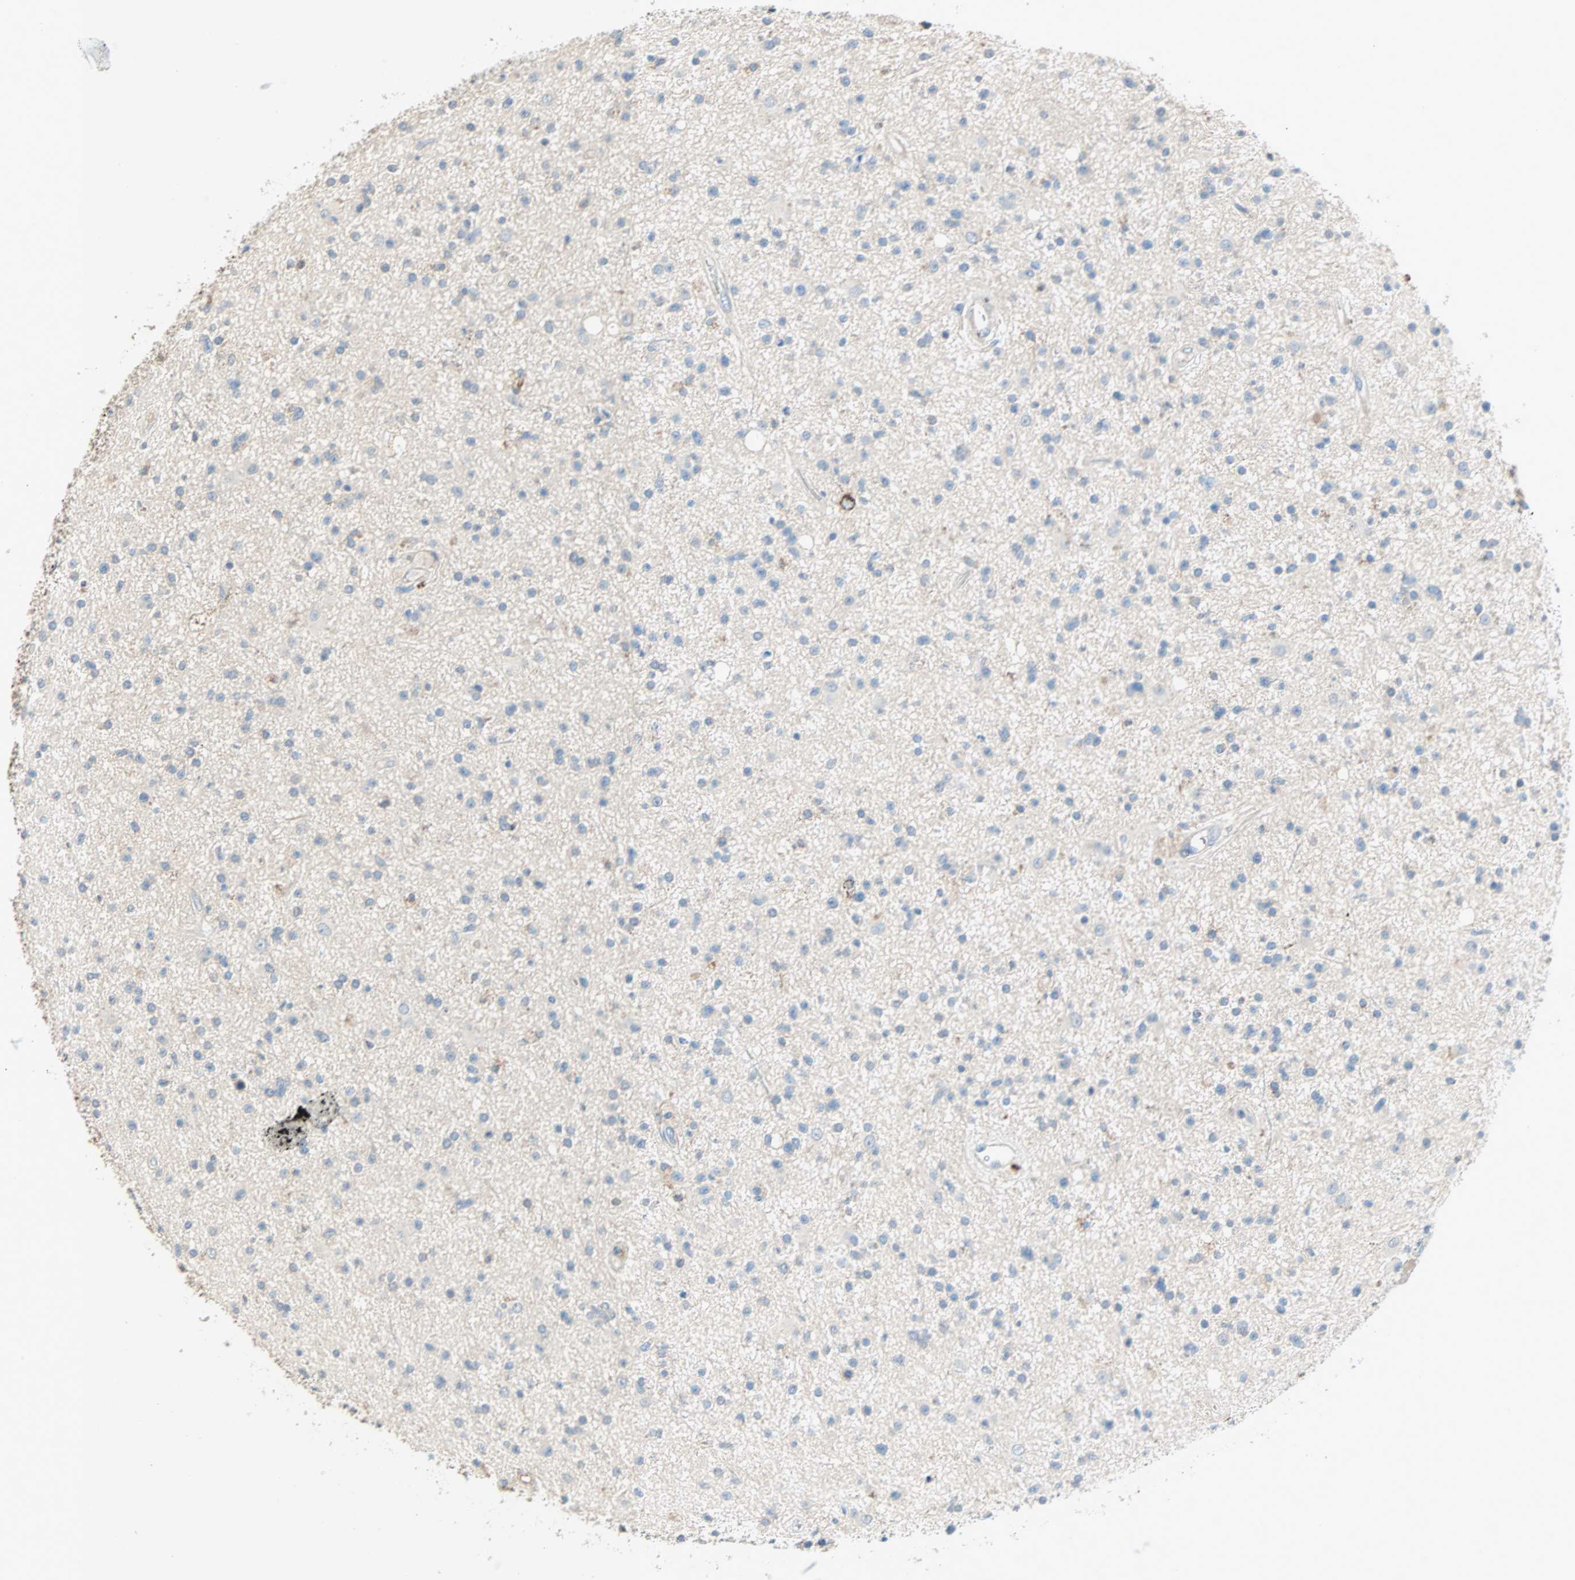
{"staining": {"intensity": "negative", "quantity": "none", "location": "none"}, "tissue": "glioma", "cell_type": "Tumor cells", "image_type": "cancer", "snomed": [{"axis": "morphology", "description": "Glioma, malignant, High grade"}, {"axis": "topography", "description": "Brain"}], "caption": "There is no significant expression in tumor cells of glioma.", "gene": "ACVRL1", "patient": {"sex": "male", "age": 33}}